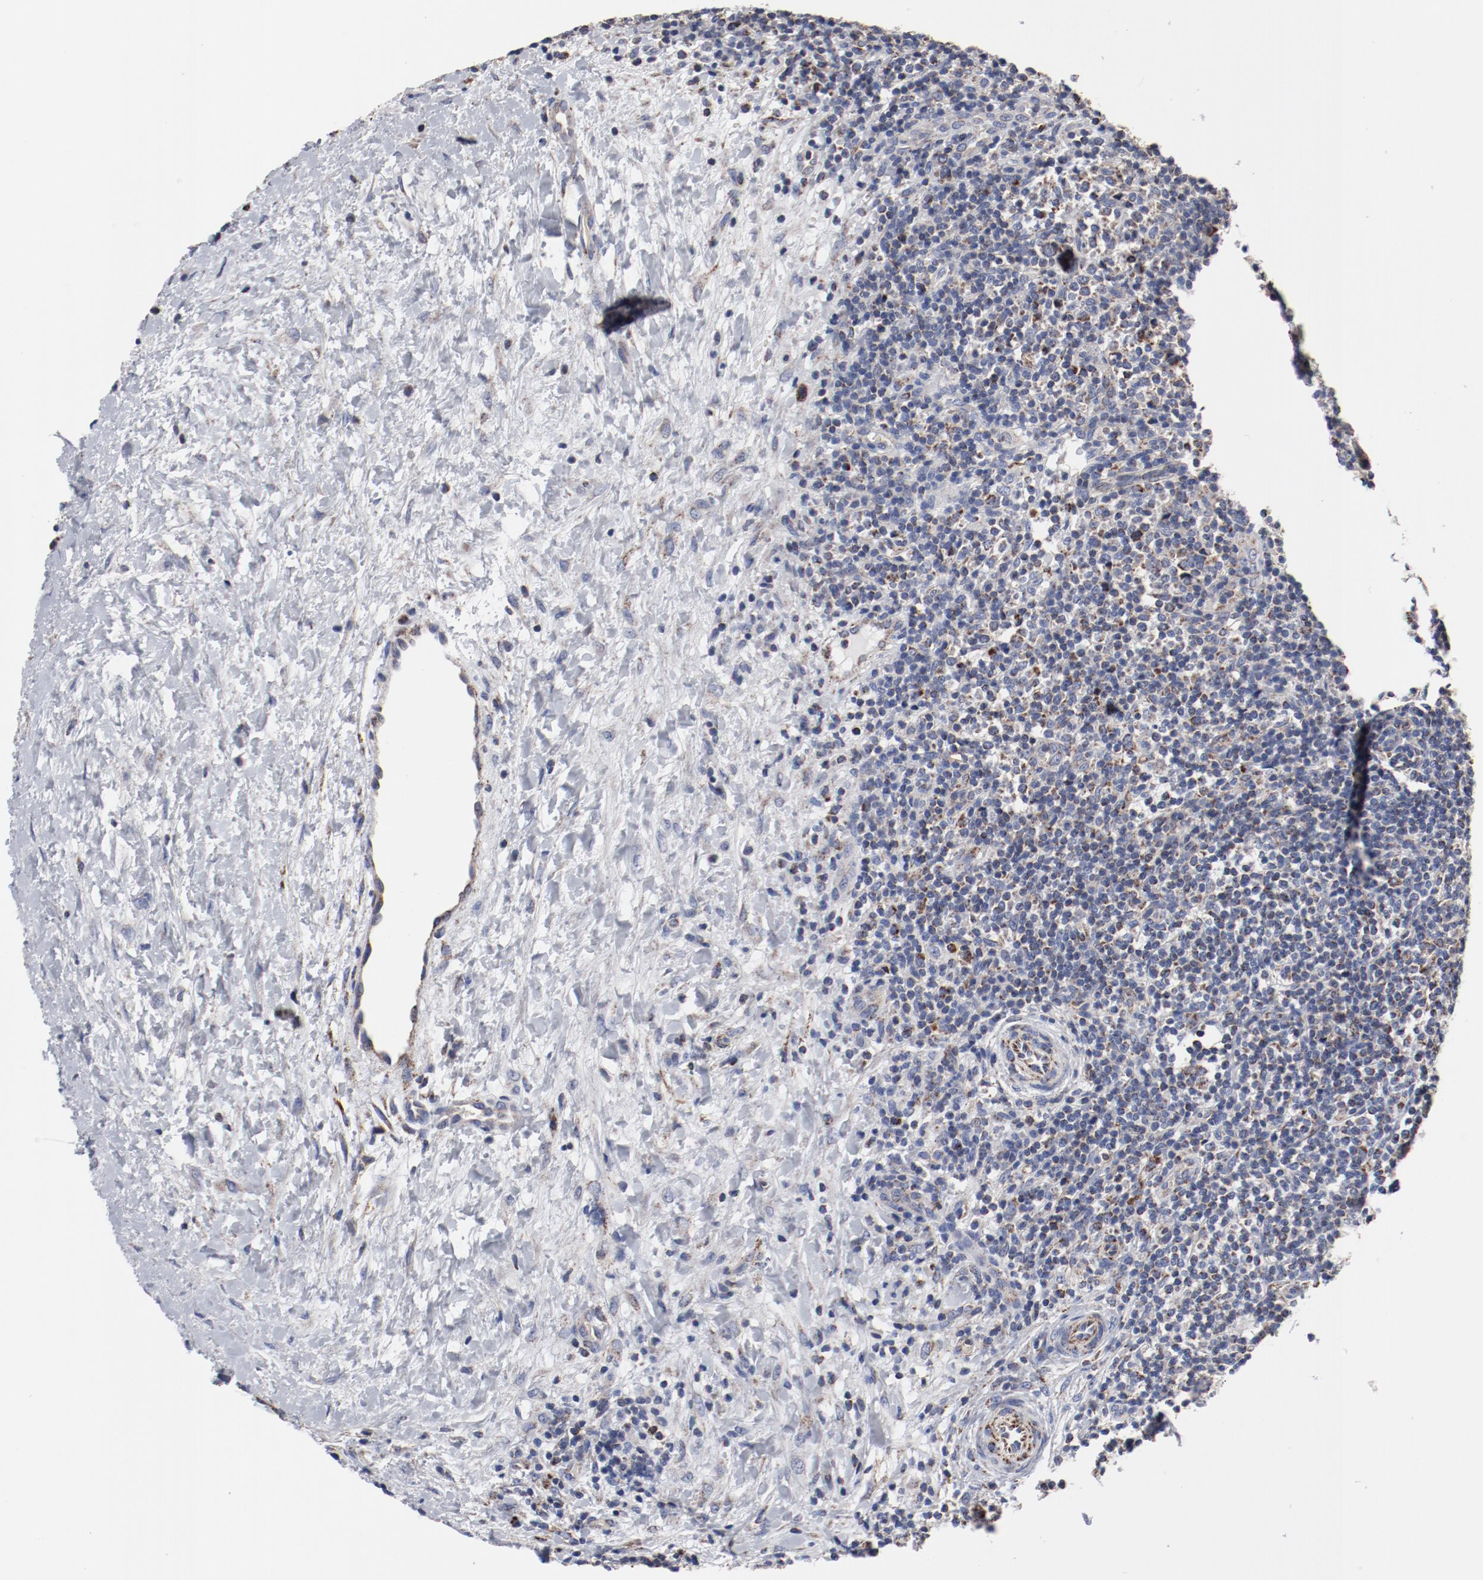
{"staining": {"intensity": "weak", "quantity": "25%-75%", "location": "cytoplasmic/membranous"}, "tissue": "lymphoma", "cell_type": "Tumor cells", "image_type": "cancer", "snomed": [{"axis": "morphology", "description": "Malignant lymphoma, non-Hodgkin's type, Low grade"}, {"axis": "topography", "description": "Lymph node"}], "caption": "Low-grade malignant lymphoma, non-Hodgkin's type stained for a protein displays weak cytoplasmic/membranous positivity in tumor cells. The protein is shown in brown color, while the nuclei are stained blue.", "gene": "NDUFV2", "patient": {"sex": "female", "age": 76}}